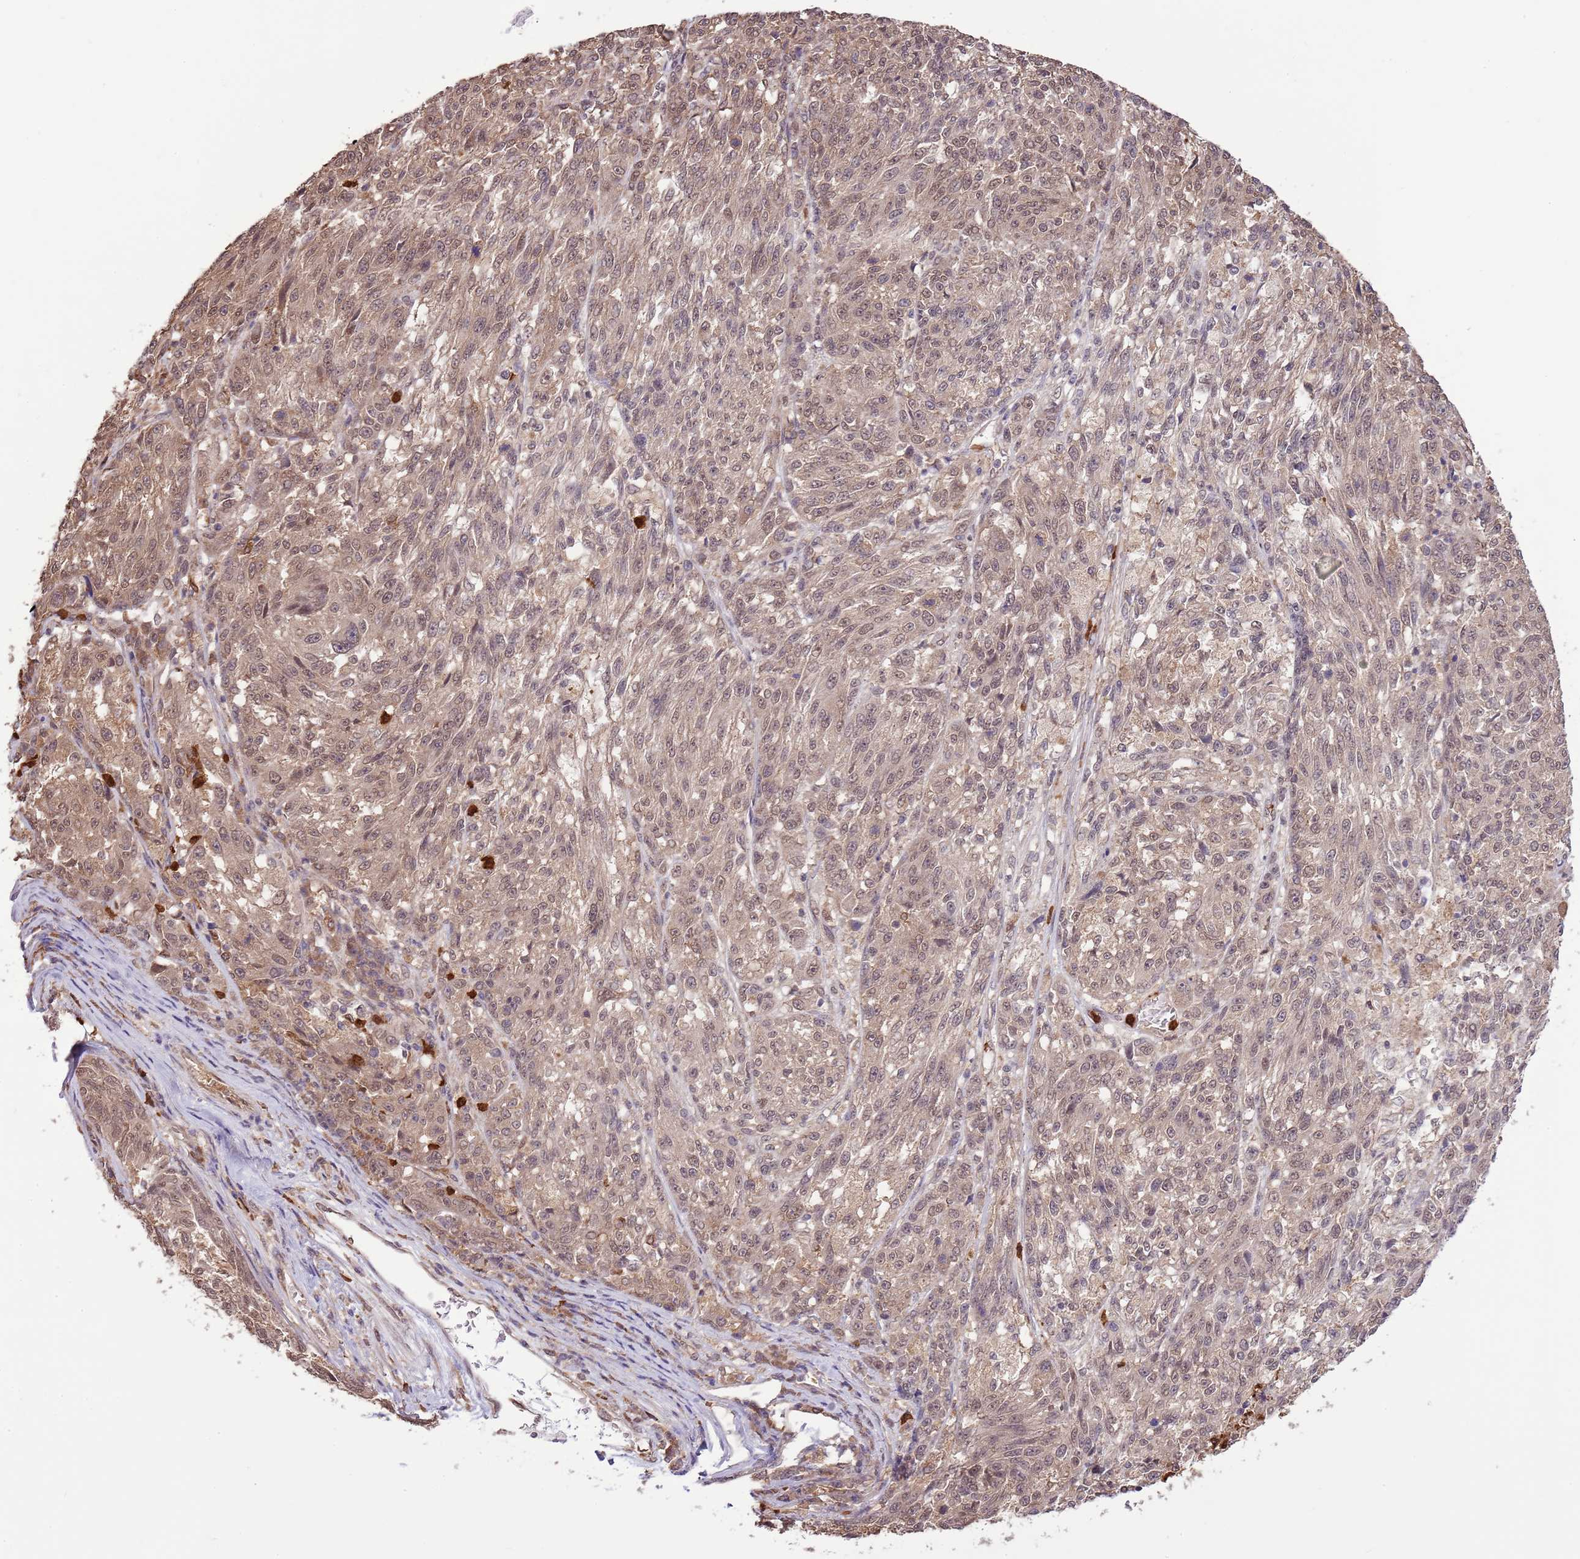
{"staining": {"intensity": "moderate", "quantity": "25%-75%", "location": "nuclear"}, "tissue": "melanoma", "cell_type": "Tumor cells", "image_type": "cancer", "snomed": [{"axis": "morphology", "description": "Malignant melanoma, NOS"}, {"axis": "topography", "description": "Skin"}], "caption": "Protein positivity by IHC exhibits moderate nuclear staining in about 25%-75% of tumor cells in malignant melanoma. (IHC, brightfield microscopy, high magnification).", "gene": "AMIGO1", "patient": {"sex": "male", "age": 53}}